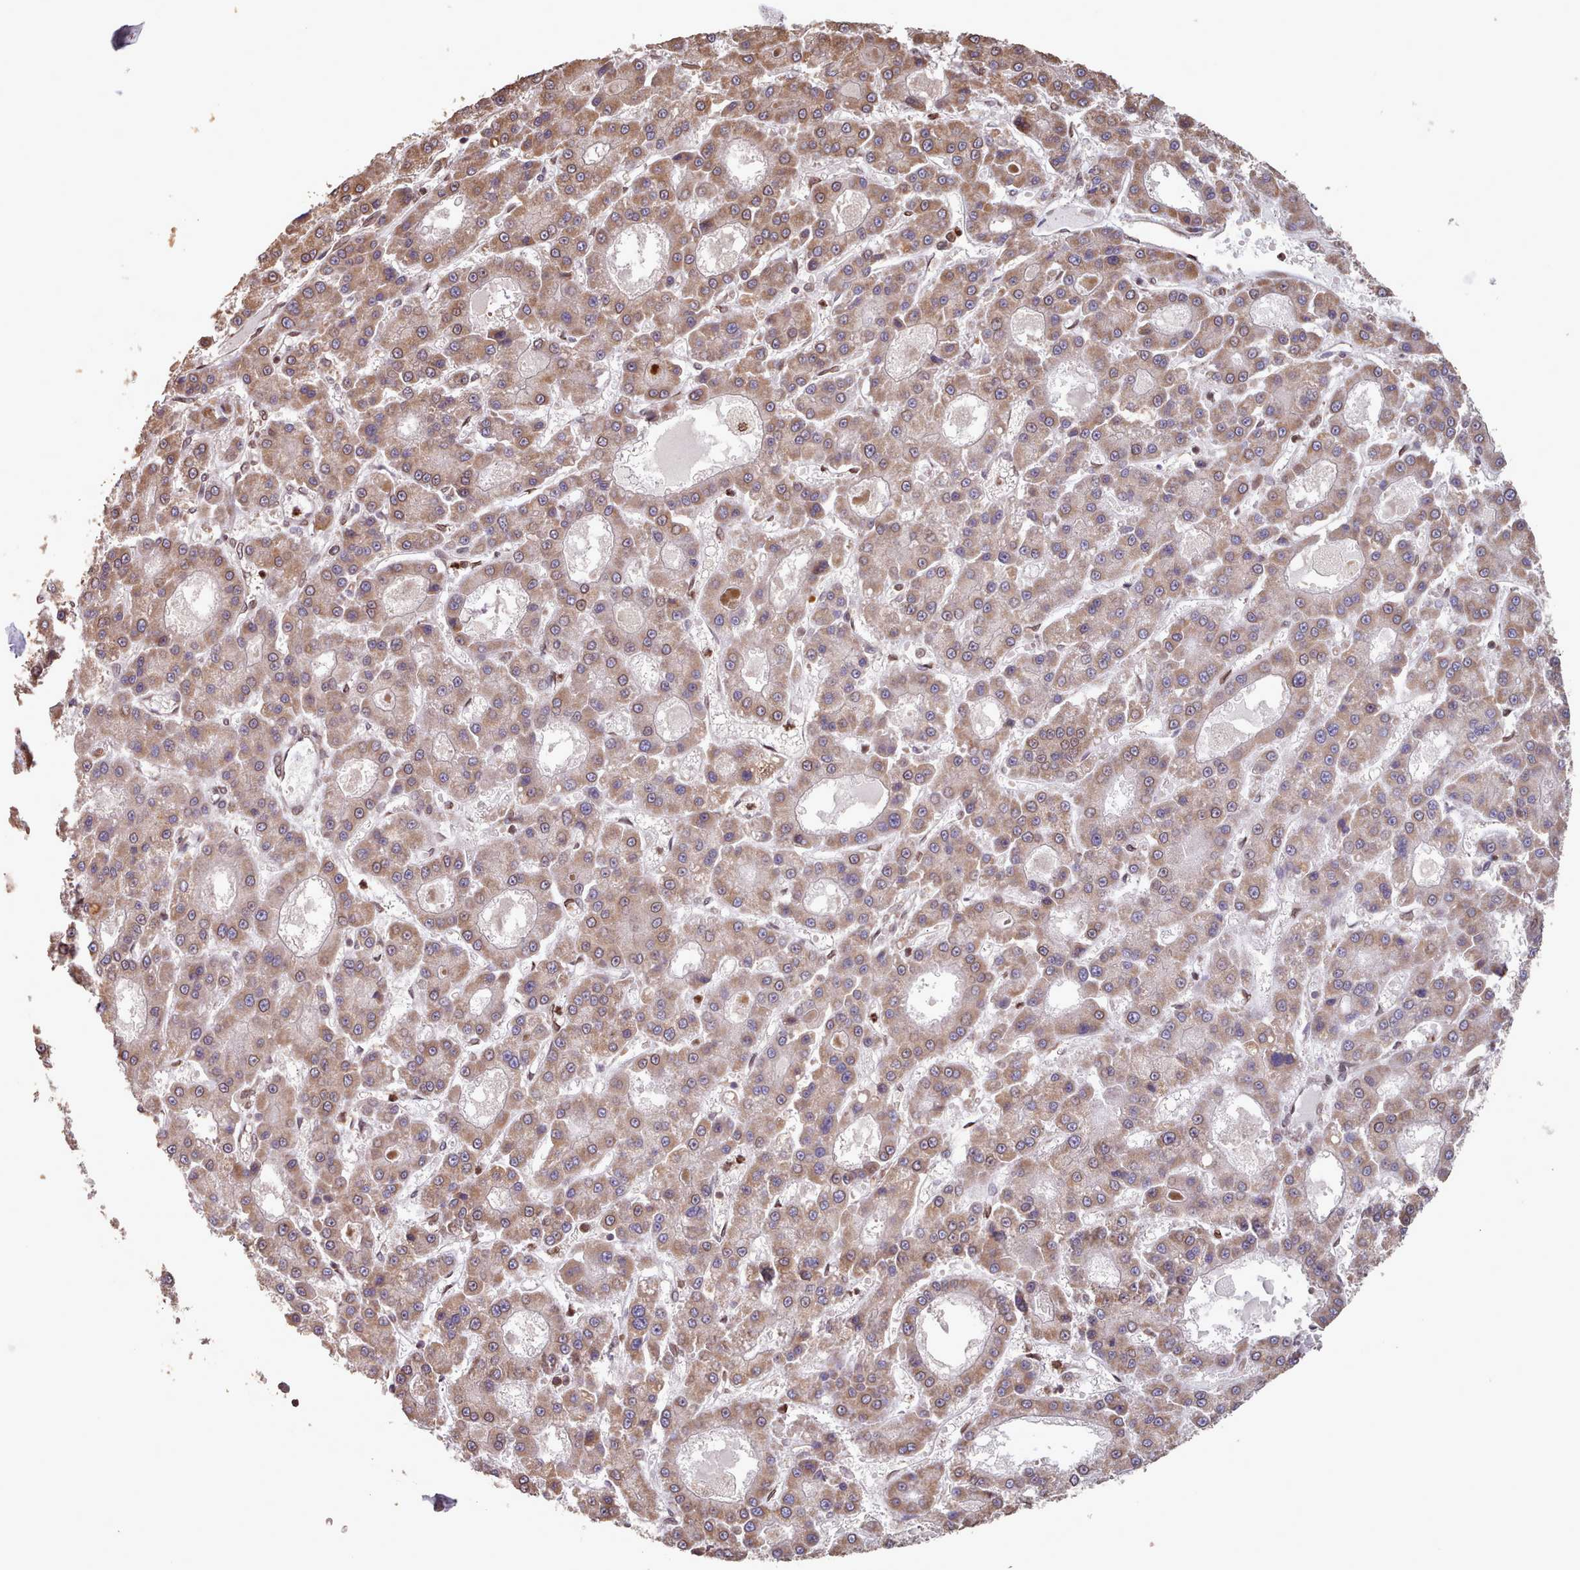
{"staining": {"intensity": "moderate", "quantity": ">75%", "location": "cytoplasmic/membranous"}, "tissue": "liver cancer", "cell_type": "Tumor cells", "image_type": "cancer", "snomed": [{"axis": "morphology", "description": "Carcinoma, Hepatocellular, NOS"}, {"axis": "topography", "description": "Liver"}], "caption": "Liver hepatocellular carcinoma was stained to show a protein in brown. There is medium levels of moderate cytoplasmic/membranous staining in approximately >75% of tumor cells.", "gene": "TOR1AIP1", "patient": {"sex": "male", "age": 70}}